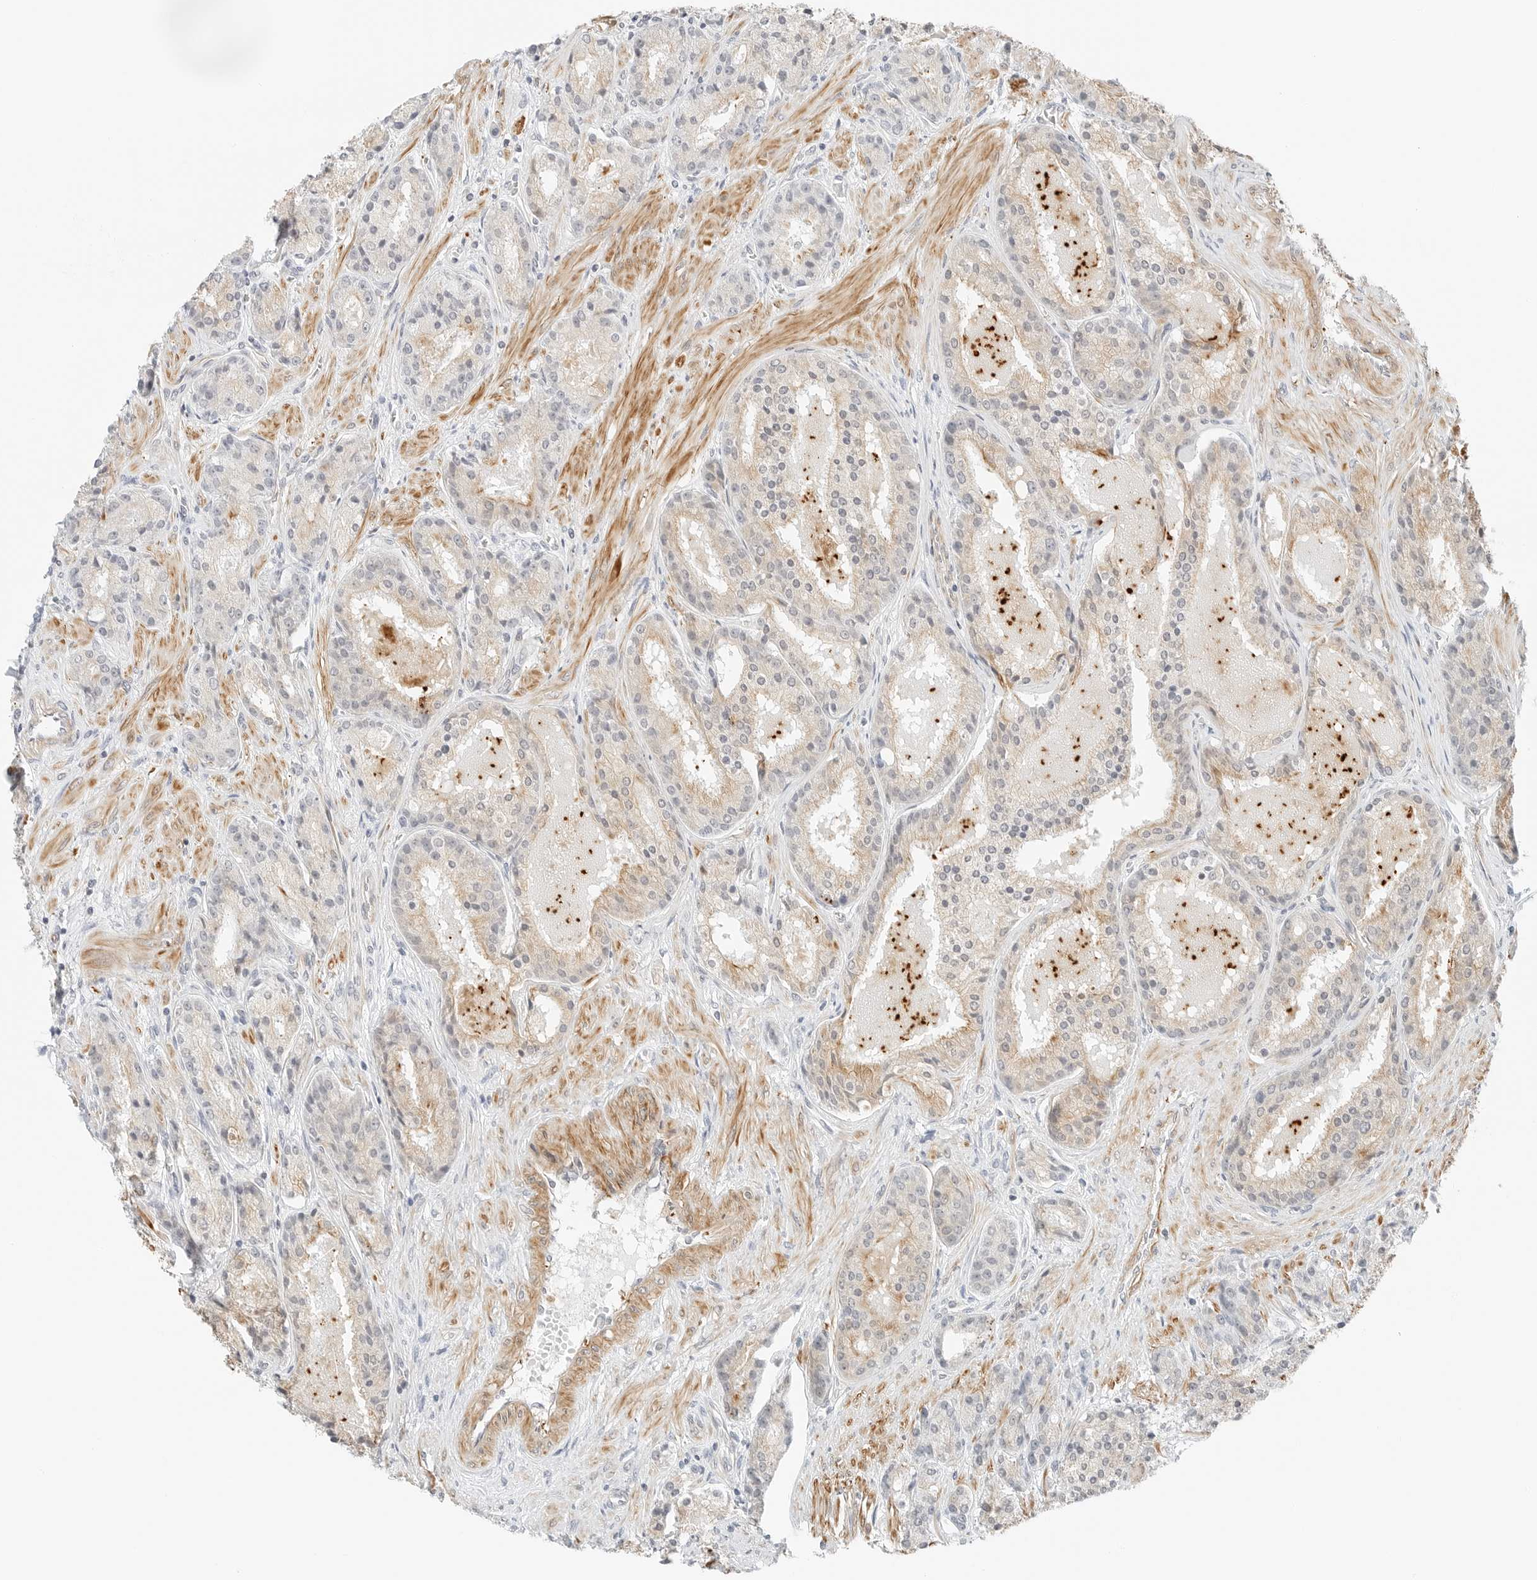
{"staining": {"intensity": "weak", "quantity": "25%-75%", "location": "cytoplasmic/membranous"}, "tissue": "prostate cancer", "cell_type": "Tumor cells", "image_type": "cancer", "snomed": [{"axis": "morphology", "description": "Adenocarcinoma, High grade"}, {"axis": "topography", "description": "Prostate"}], "caption": "DAB immunohistochemical staining of prostate cancer (adenocarcinoma (high-grade)) shows weak cytoplasmic/membranous protein positivity in about 25%-75% of tumor cells.", "gene": "IQCC", "patient": {"sex": "male", "age": 60}}